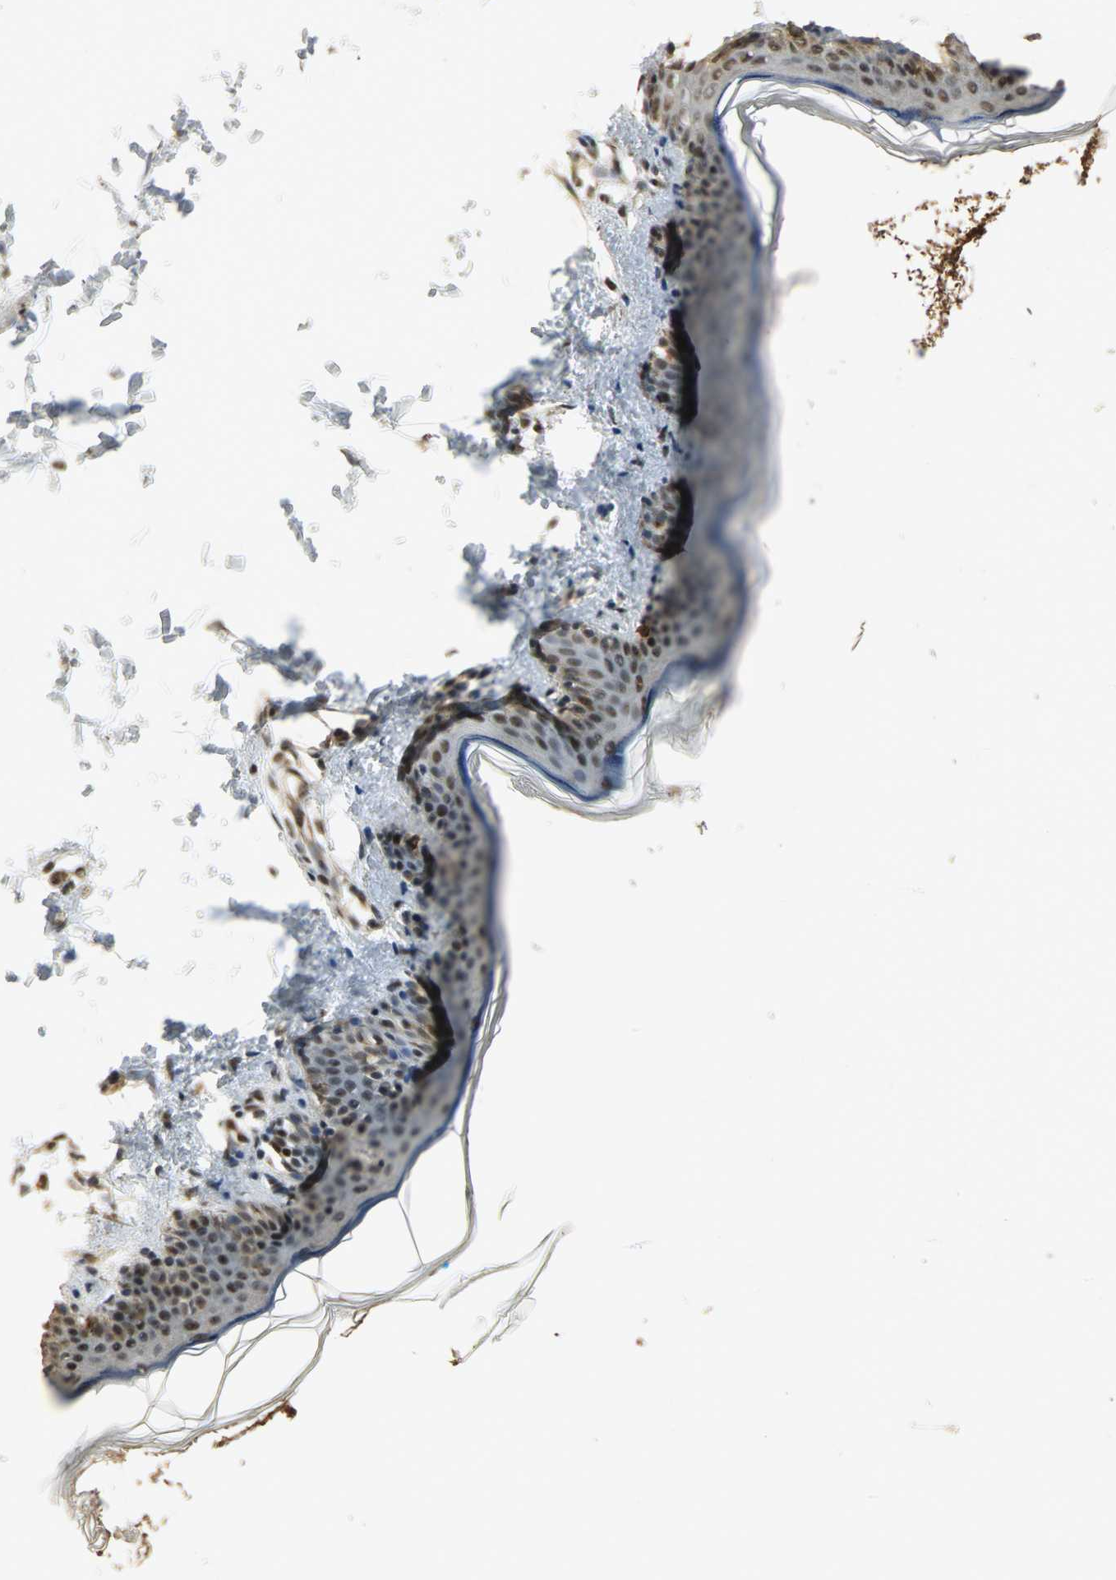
{"staining": {"intensity": "weak", "quantity": ">75%", "location": "nuclear"}, "tissue": "skin", "cell_type": "Fibroblasts", "image_type": "normal", "snomed": [{"axis": "morphology", "description": "Normal tissue, NOS"}, {"axis": "topography", "description": "Skin"}], "caption": "This micrograph exhibits benign skin stained with IHC to label a protein in brown. The nuclear of fibroblasts show weak positivity for the protein. Nuclei are counter-stained blue.", "gene": "MED4", "patient": {"sex": "female", "age": 4}}